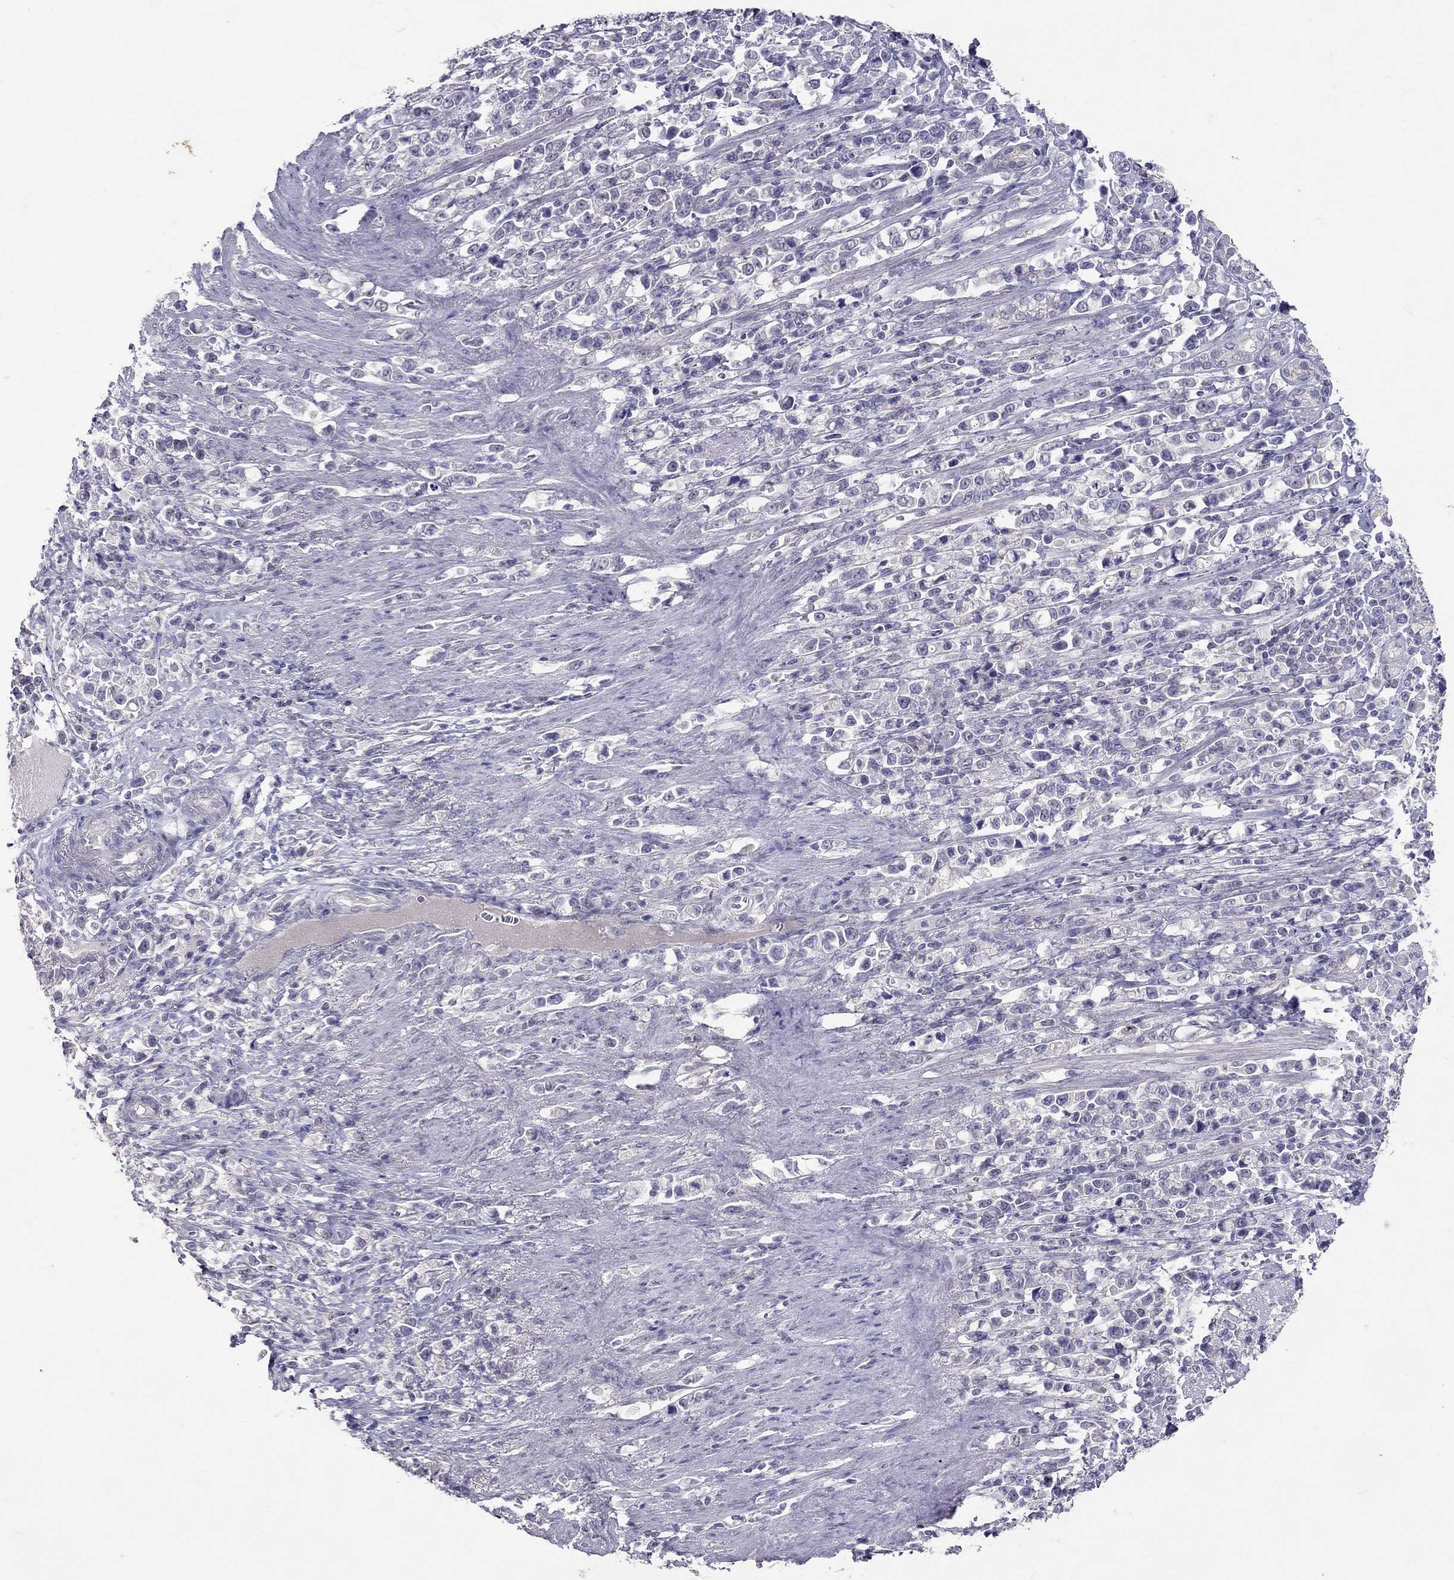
{"staining": {"intensity": "negative", "quantity": "none", "location": "none"}, "tissue": "stomach cancer", "cell_type": "Tumor cells", "image_type": "cancer", "snomed": [{"axis": "morphology", "description": "Adenocarcinoma, NOS"}, {"axis": "topography", "description": "Stomach"}], "caption": "This is an immunohistochemistry photomicrograph of stomach cancer. There is no positivity in tumor cells.", "gene": "FST", "patient": {"sex": "male", "age": 63}}